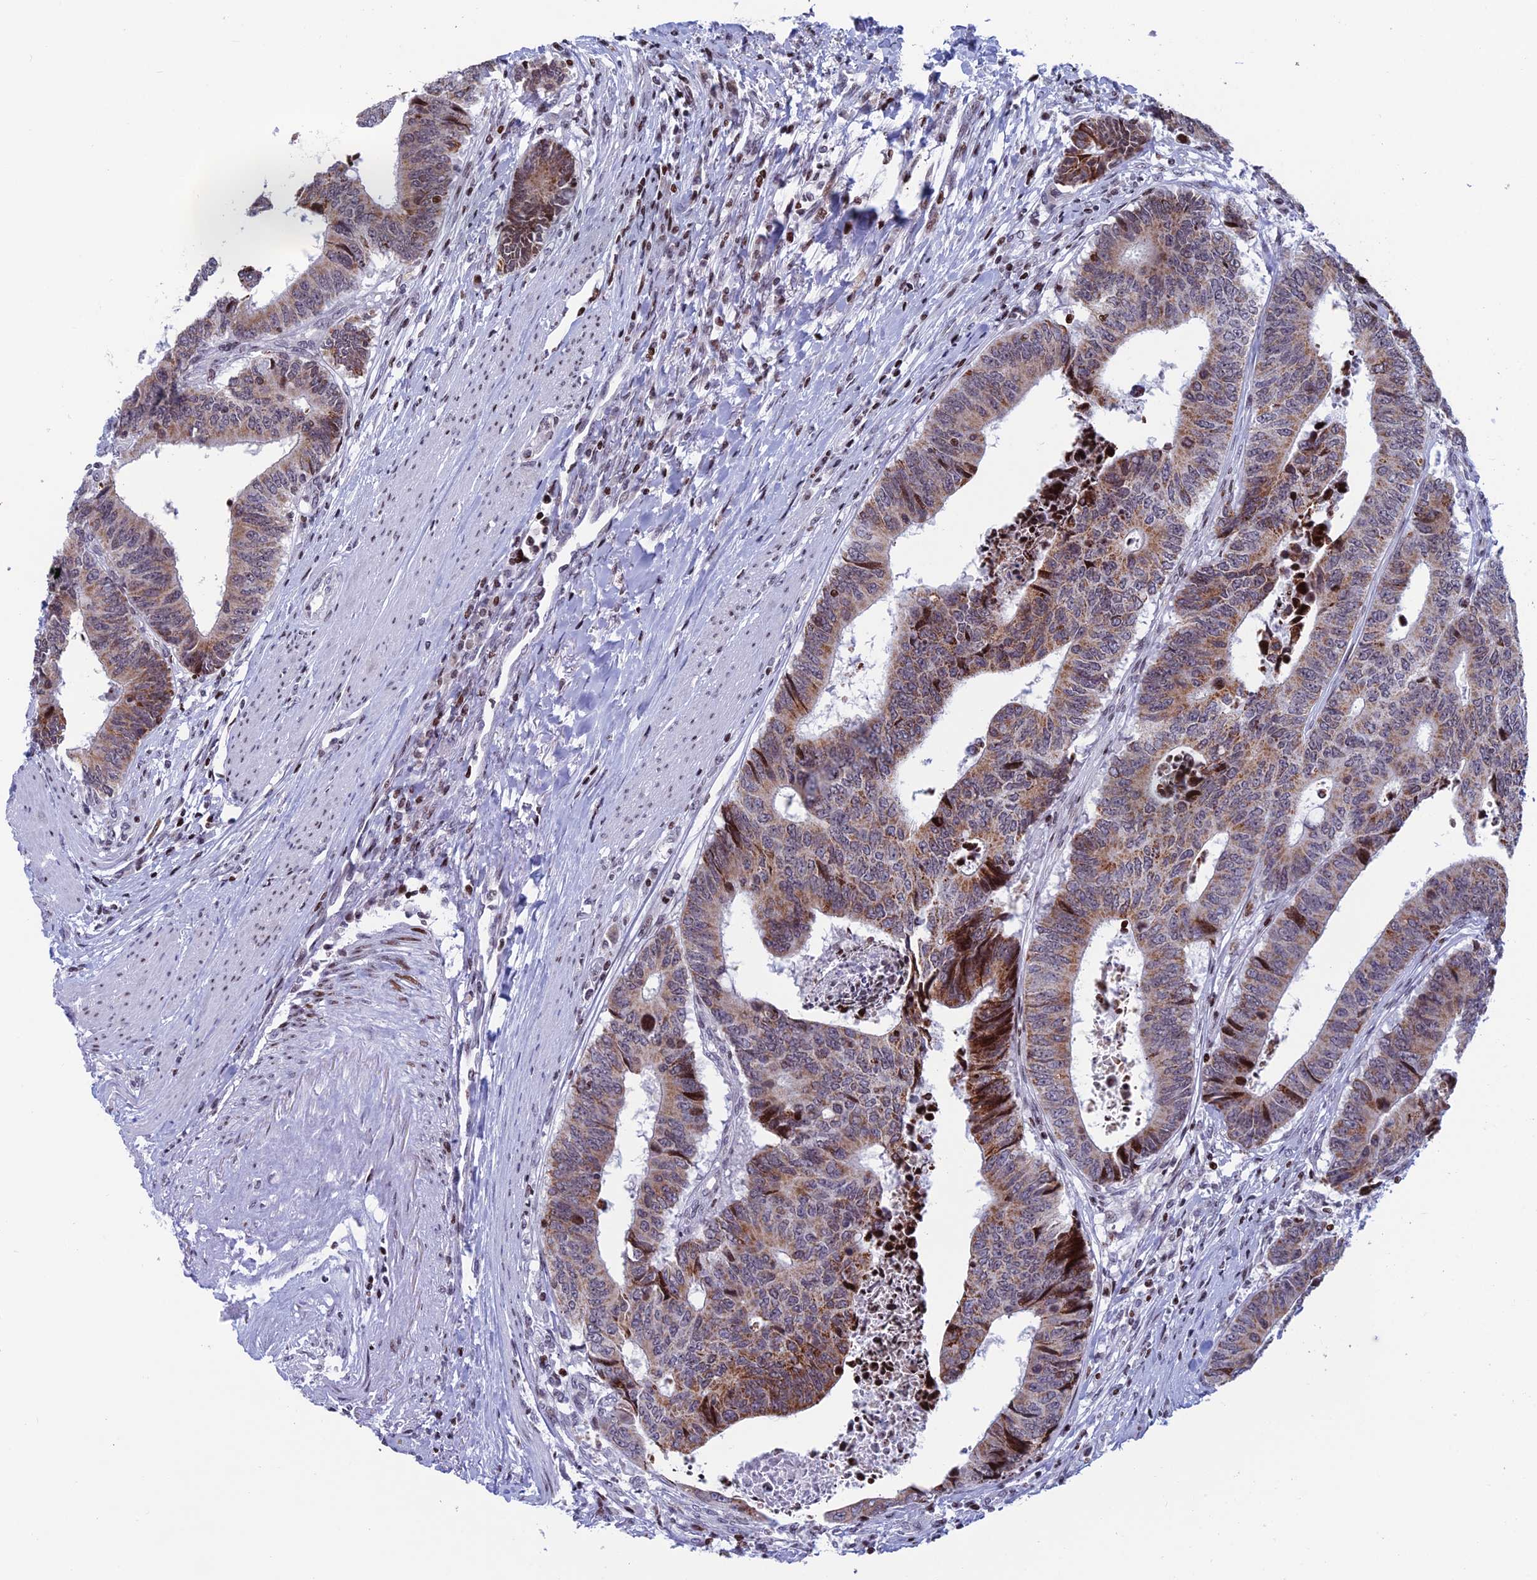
{"staining": {"intensity": "moderate", "quantity": ">75%", "location": "cytoplasmic/membranous"}, "tissue": "colorectal cancer", "cell_type": "Tumor cells", "image_type": "cancer", "snomed": [{"axis": "morphology", "description": "Adenocarcinoma, NOS"}, {"axis": "topography", "description": "Rectum"}], "caption": "Colorectal cancer was stained to show a protein in brown. There is medium levels of moderate cytoplasmic/membranous staining in approximately >75% of tumor cells.", "gene": "AFF3", "patient": {"sex": "male", "age": 84}}